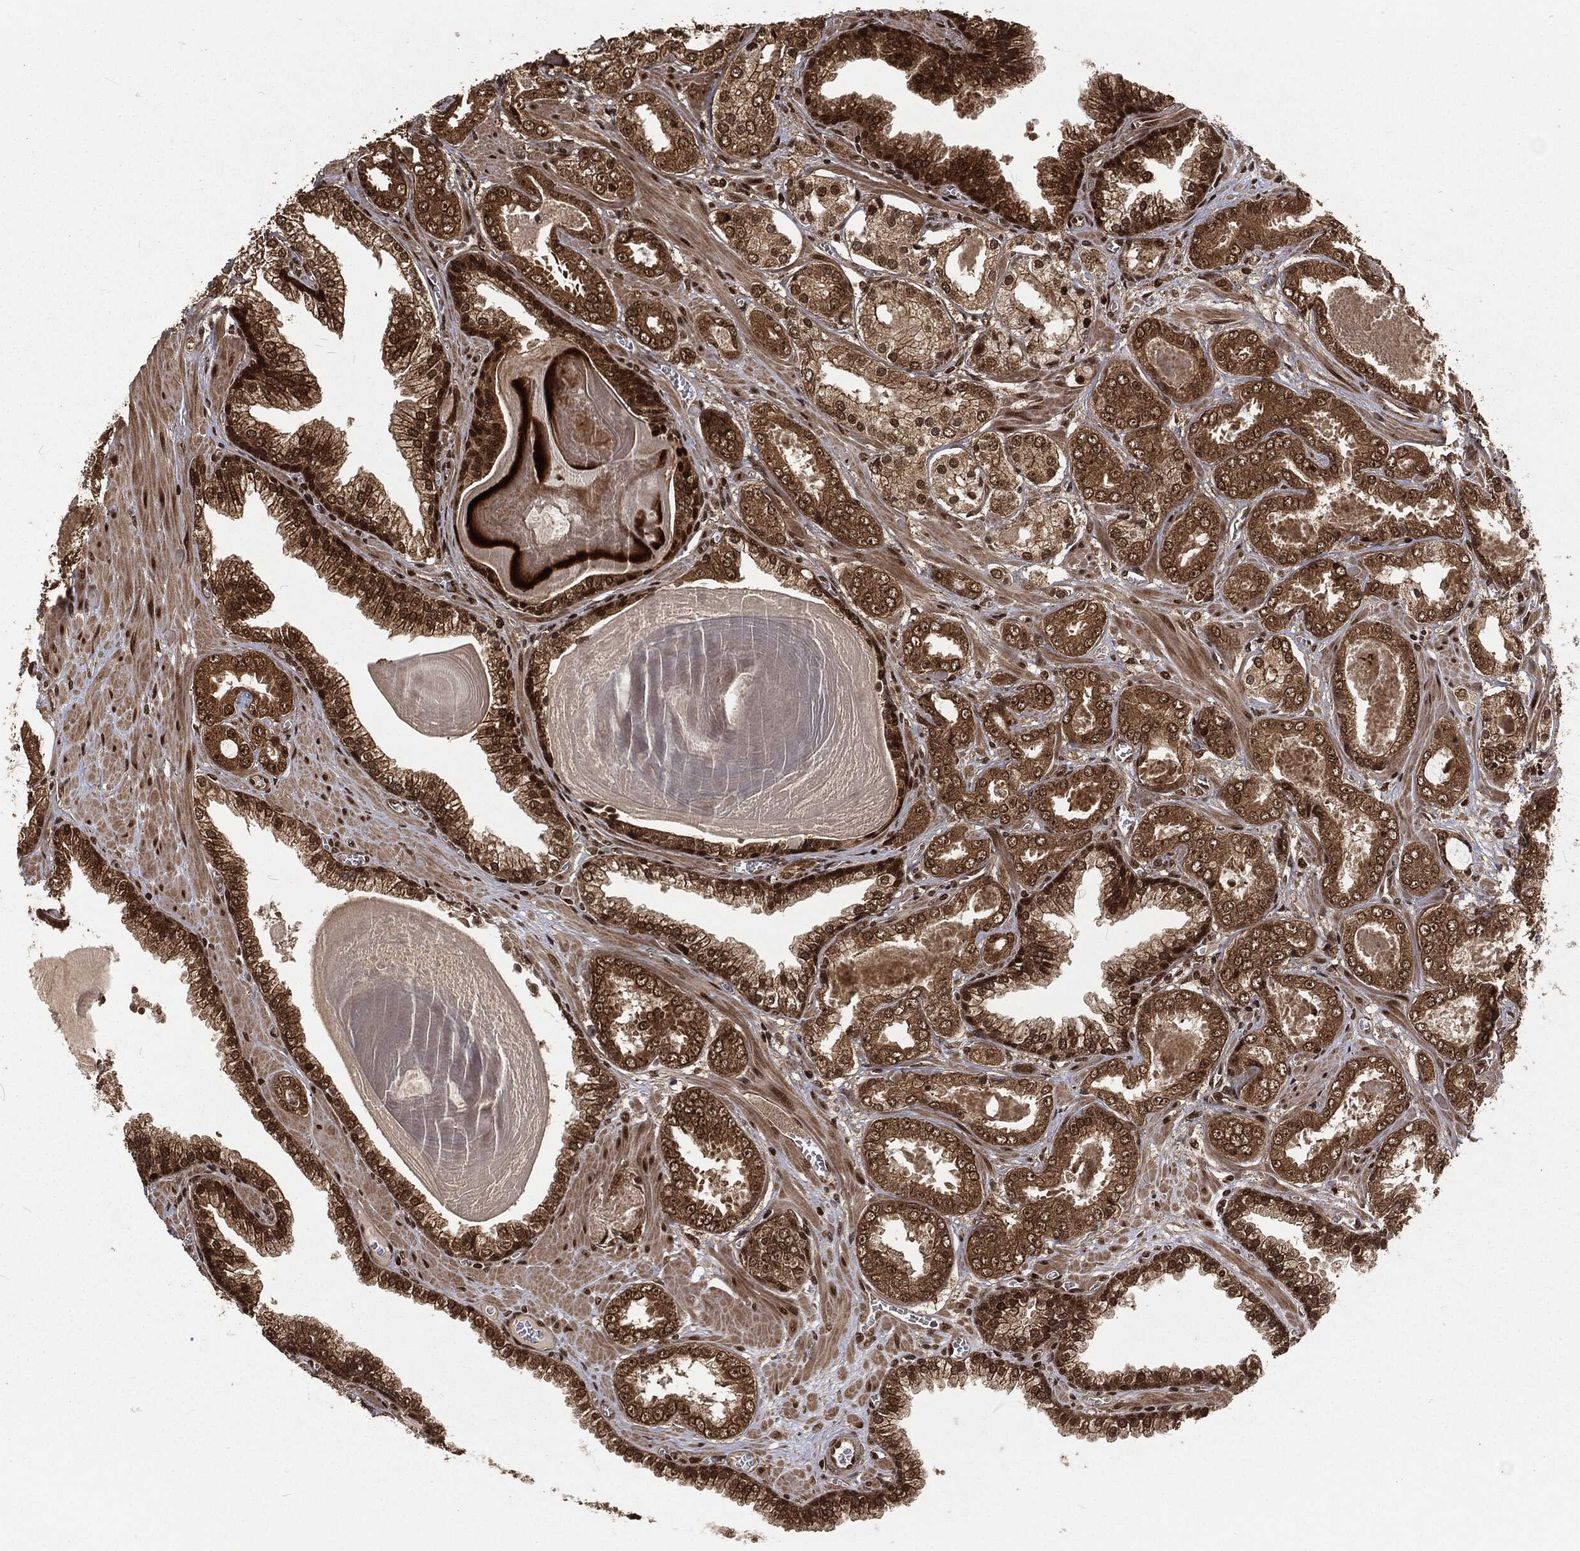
{"staining": {"intensity": "strong", "quantity": "25%-75%", "location": "cytoplasmic/membranous,nuclear"}, "tissue": "prostate cancer", "cell_type": "Tumor cells", "image_type": "cancer", "snomed": [{"axis": "morphology", "description": "Adenocarcinoma, NOS"}, {"axis": "topography", "description": "Prostate"}], "caption": "Brown immunohistochemical staining in prostate cancer (adenocarcinoma) displays strong cytoplasmic/membranous and nuclear expression in about 25%-75% of tumor cells.", "gene": "NGRN", "patient": {"sex": "male", "age": 56}}